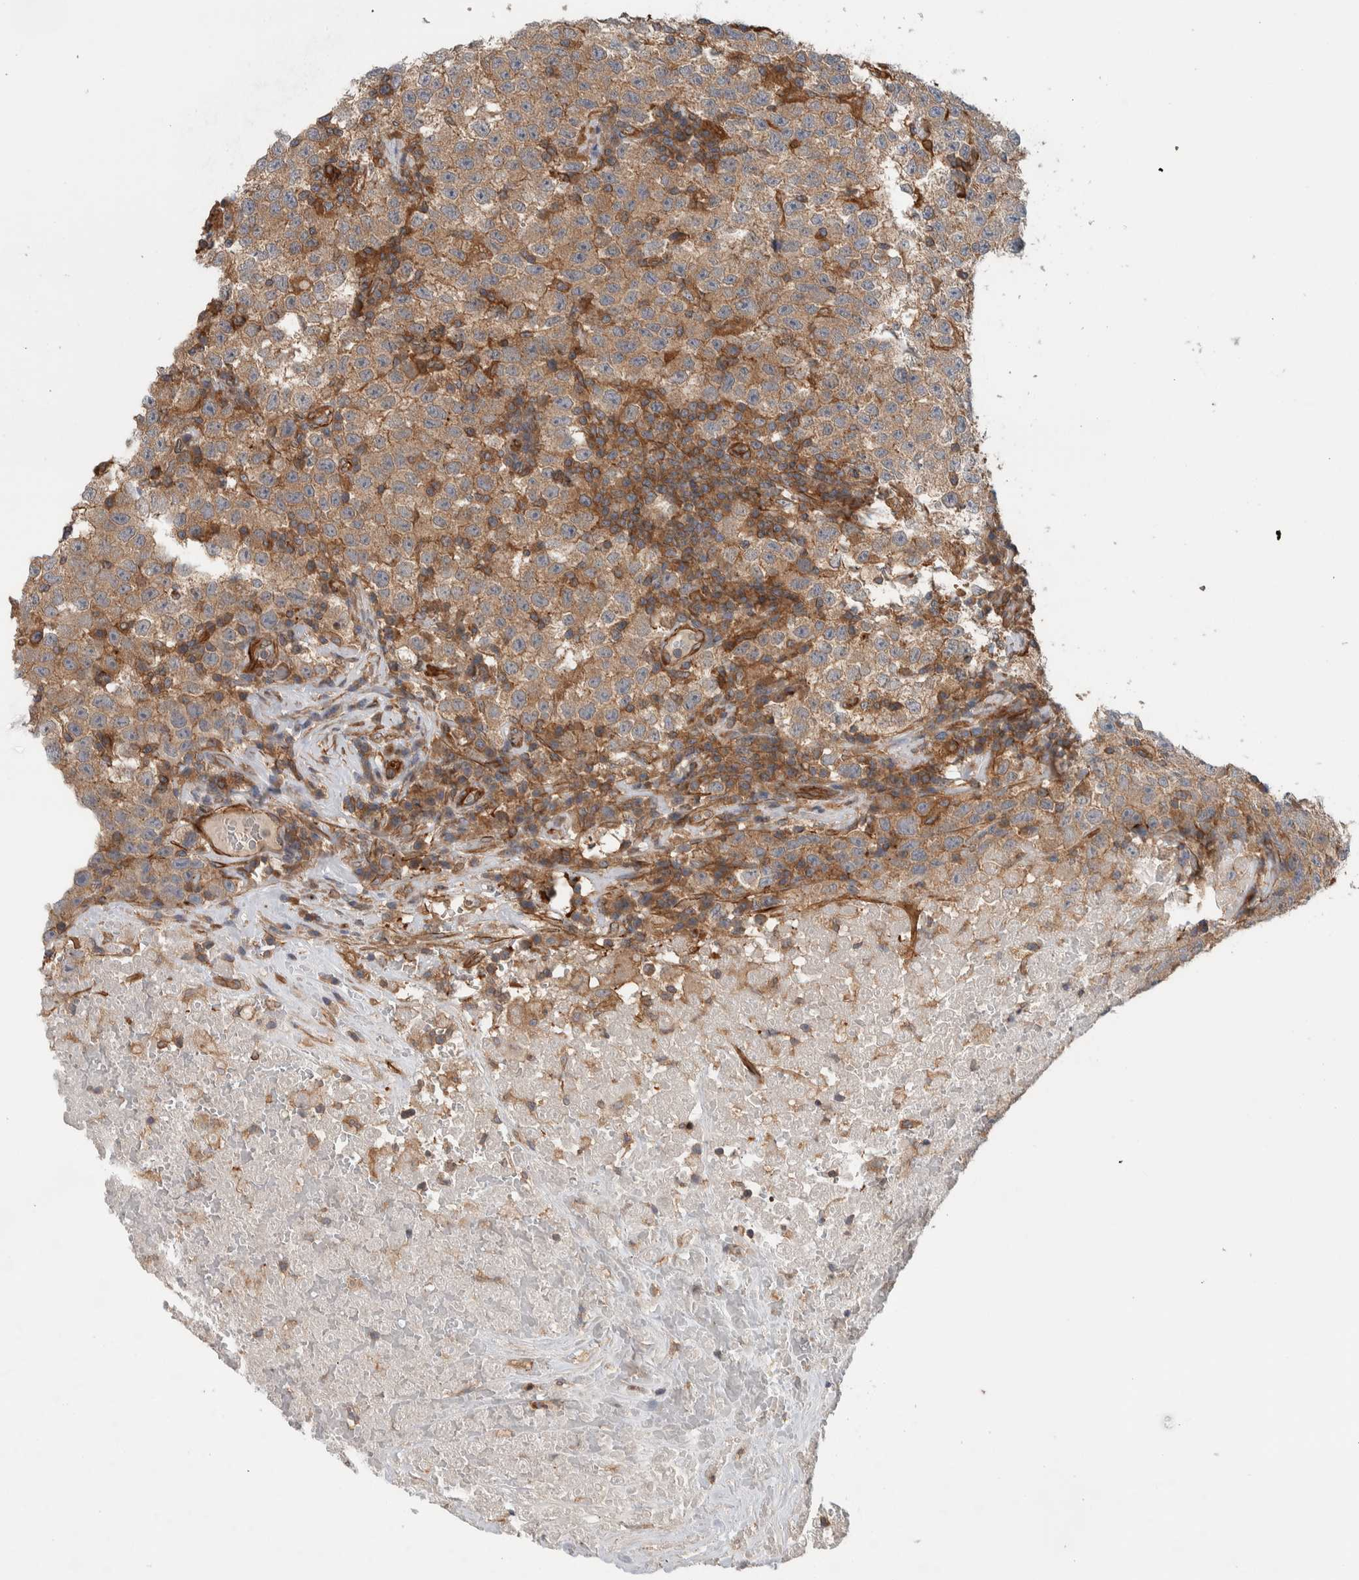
{"staining": {"intensity": "moderate", "quantity": ">75%", "location": "cytoplasmic/membranous"}, "tissue": "testis cancer", "cell_type": "Tumor cells", "image_type": "cancer", "snomed": [{"axis": "morphology", "description": "Seminoma, NOS"}, {"axis": "topography", "description": "Testis"}], "caption": "A brown stain labels moderate cytoplasmic/membranous staining of a protein in testis cancer (seminoma) tumor cells.", "gene": "MPRIP", "patient": {"sex": "male", "age": 22}}